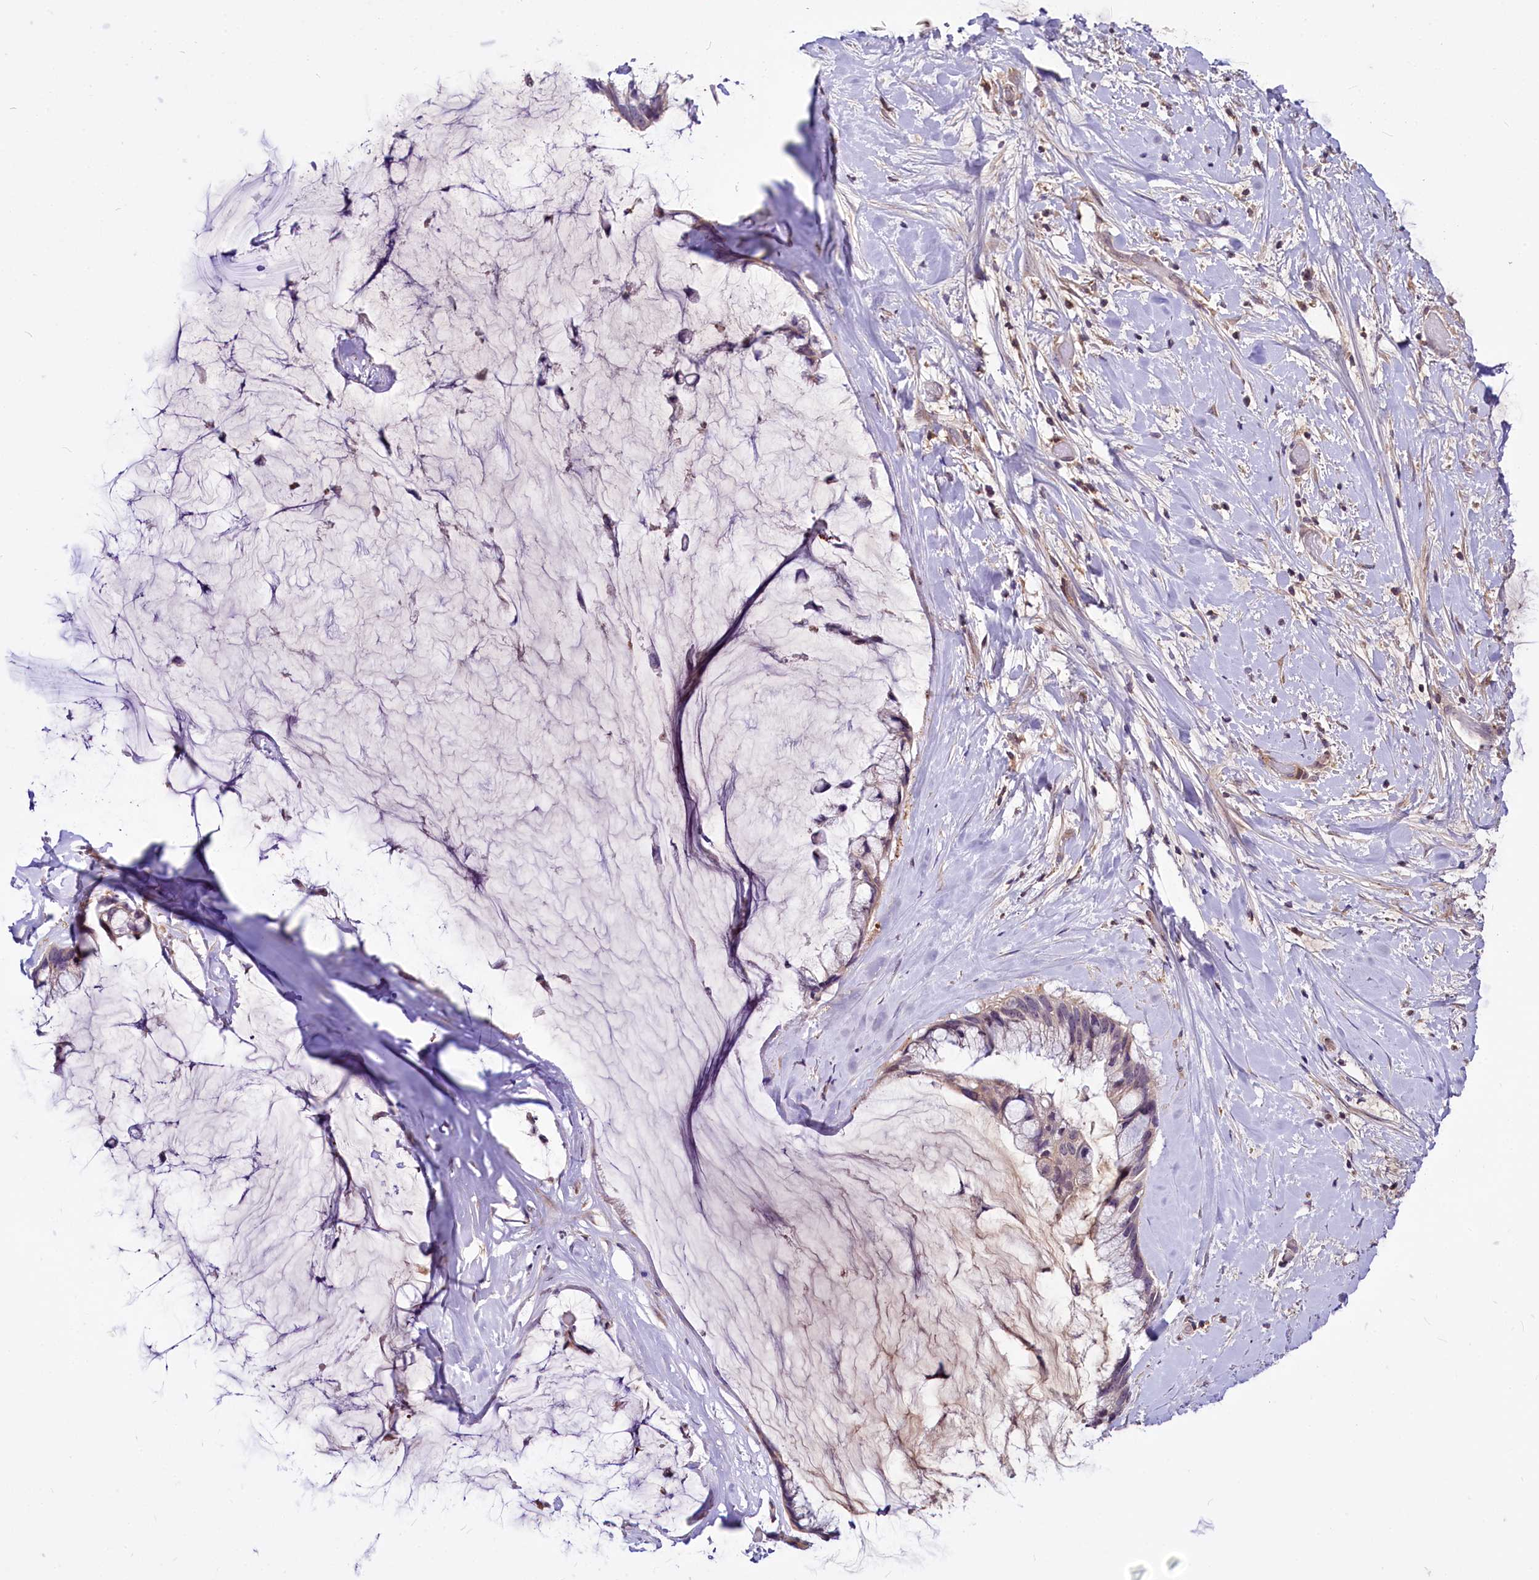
{"staining": {"intensity": "negative", "quantity": "none", "location": "none"}, "tissue": "ovarian cancer", "cell_type": "Tumor cells", "image_type": "cancer", "snomed": [{"axis": "morphology", "description": "Cystadenocarcinoma, mucinous, NOS"}, {"axis": "topography", "description": "Ovary"}], "caption": "There is no significant staining in tumor cells of ovarian cancer. Nuclei are stained in blue.", "gene": "C11orf86", "patient": {"sex": "female", "age": 39}}